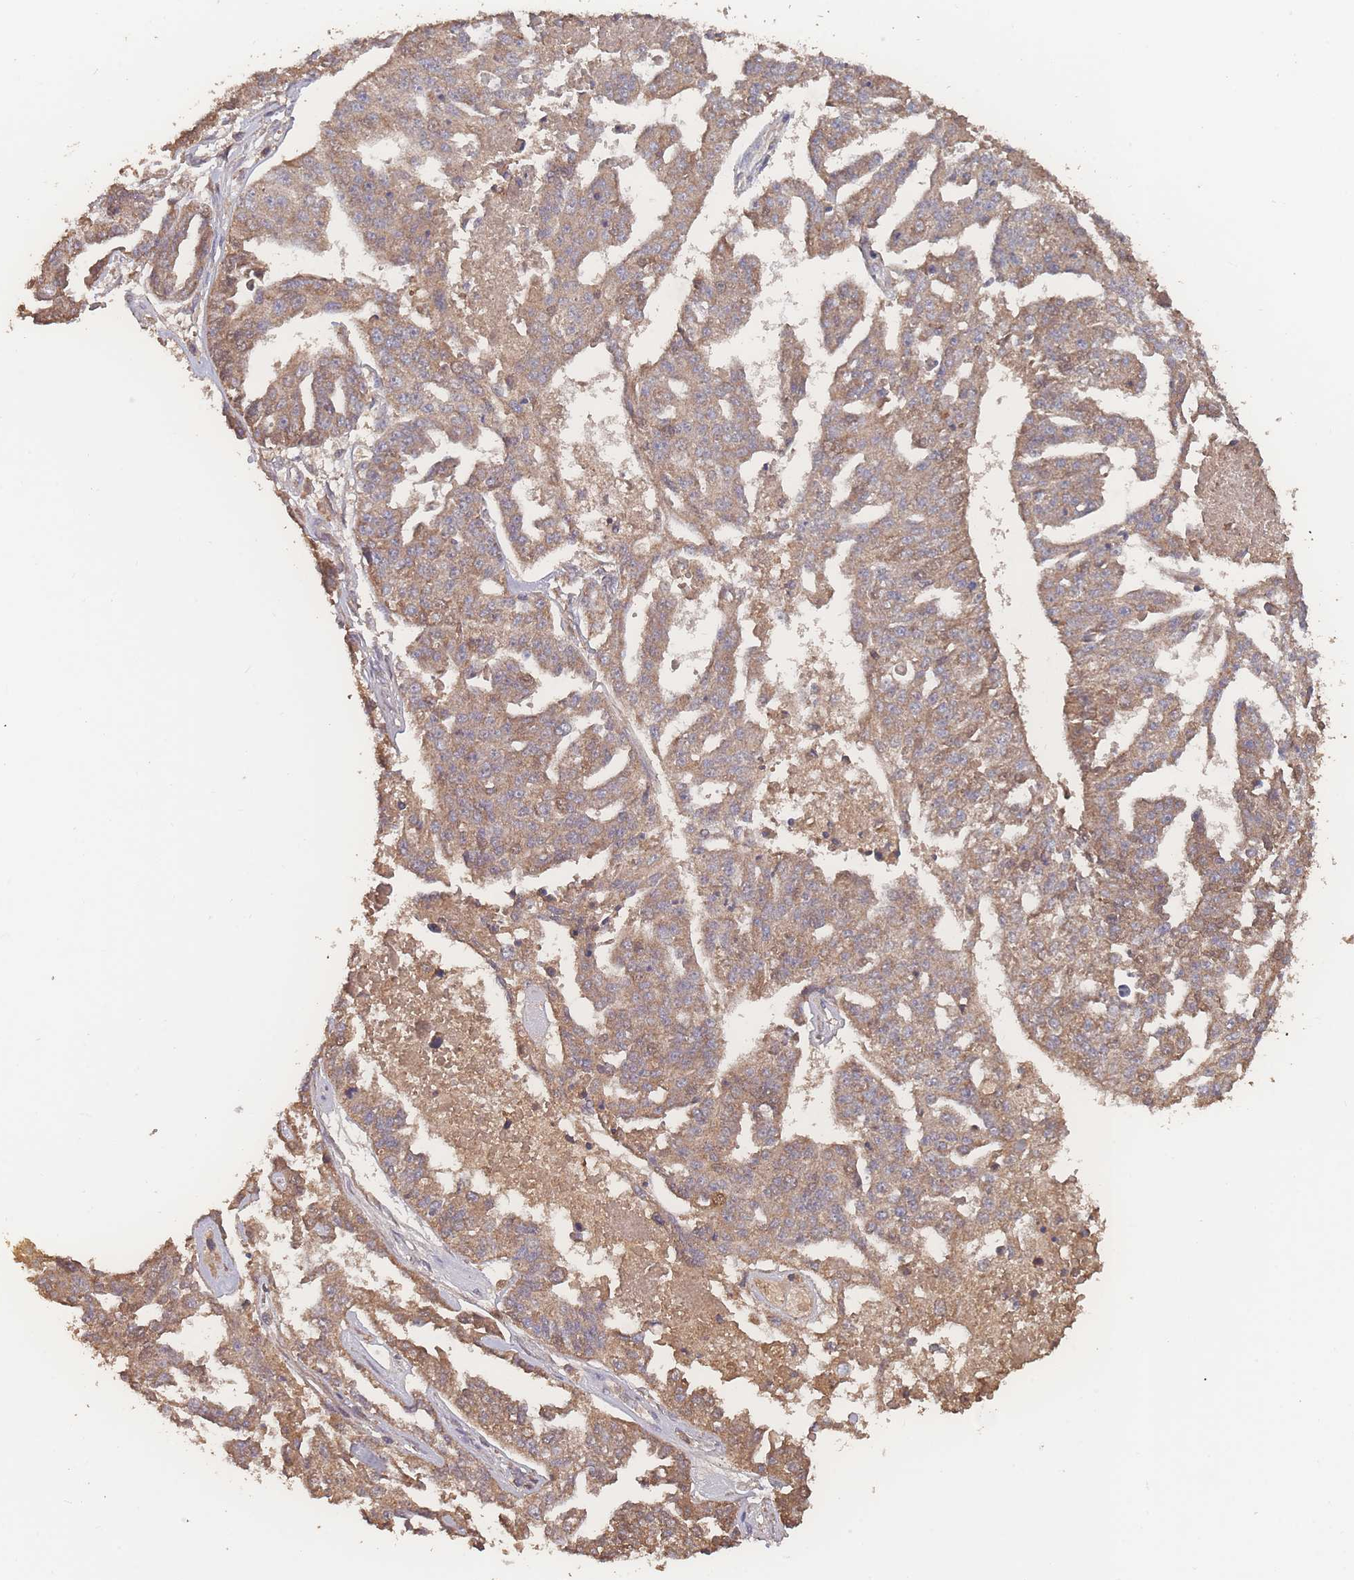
{"staining": {"intensity": "moderate", "quantity": ">75%", "location": "cytoplasmic/membranous"}, "tissue": "ovarian cancer", "cell_type": "Tumor cells", "image_type": "cancer", "snomed": [{"axis": "morphology", "description": "Cystadenocarcinoma, serous, NOS"}, {"axis": "topography", "description": "Ovary"}], "caption": "Moderate cytoplasmic/membranous protein positivity is present in approximately >75% of tumor cells in serous cystadenocarcinoma (ovarian). The protein of interest is stained brown, and the nuclei are stained in blue (DAB IHC with brightfield microscopy, high magnification).", "gene": "ATXN10", "patient": {"sex": "female", "age": 58}}